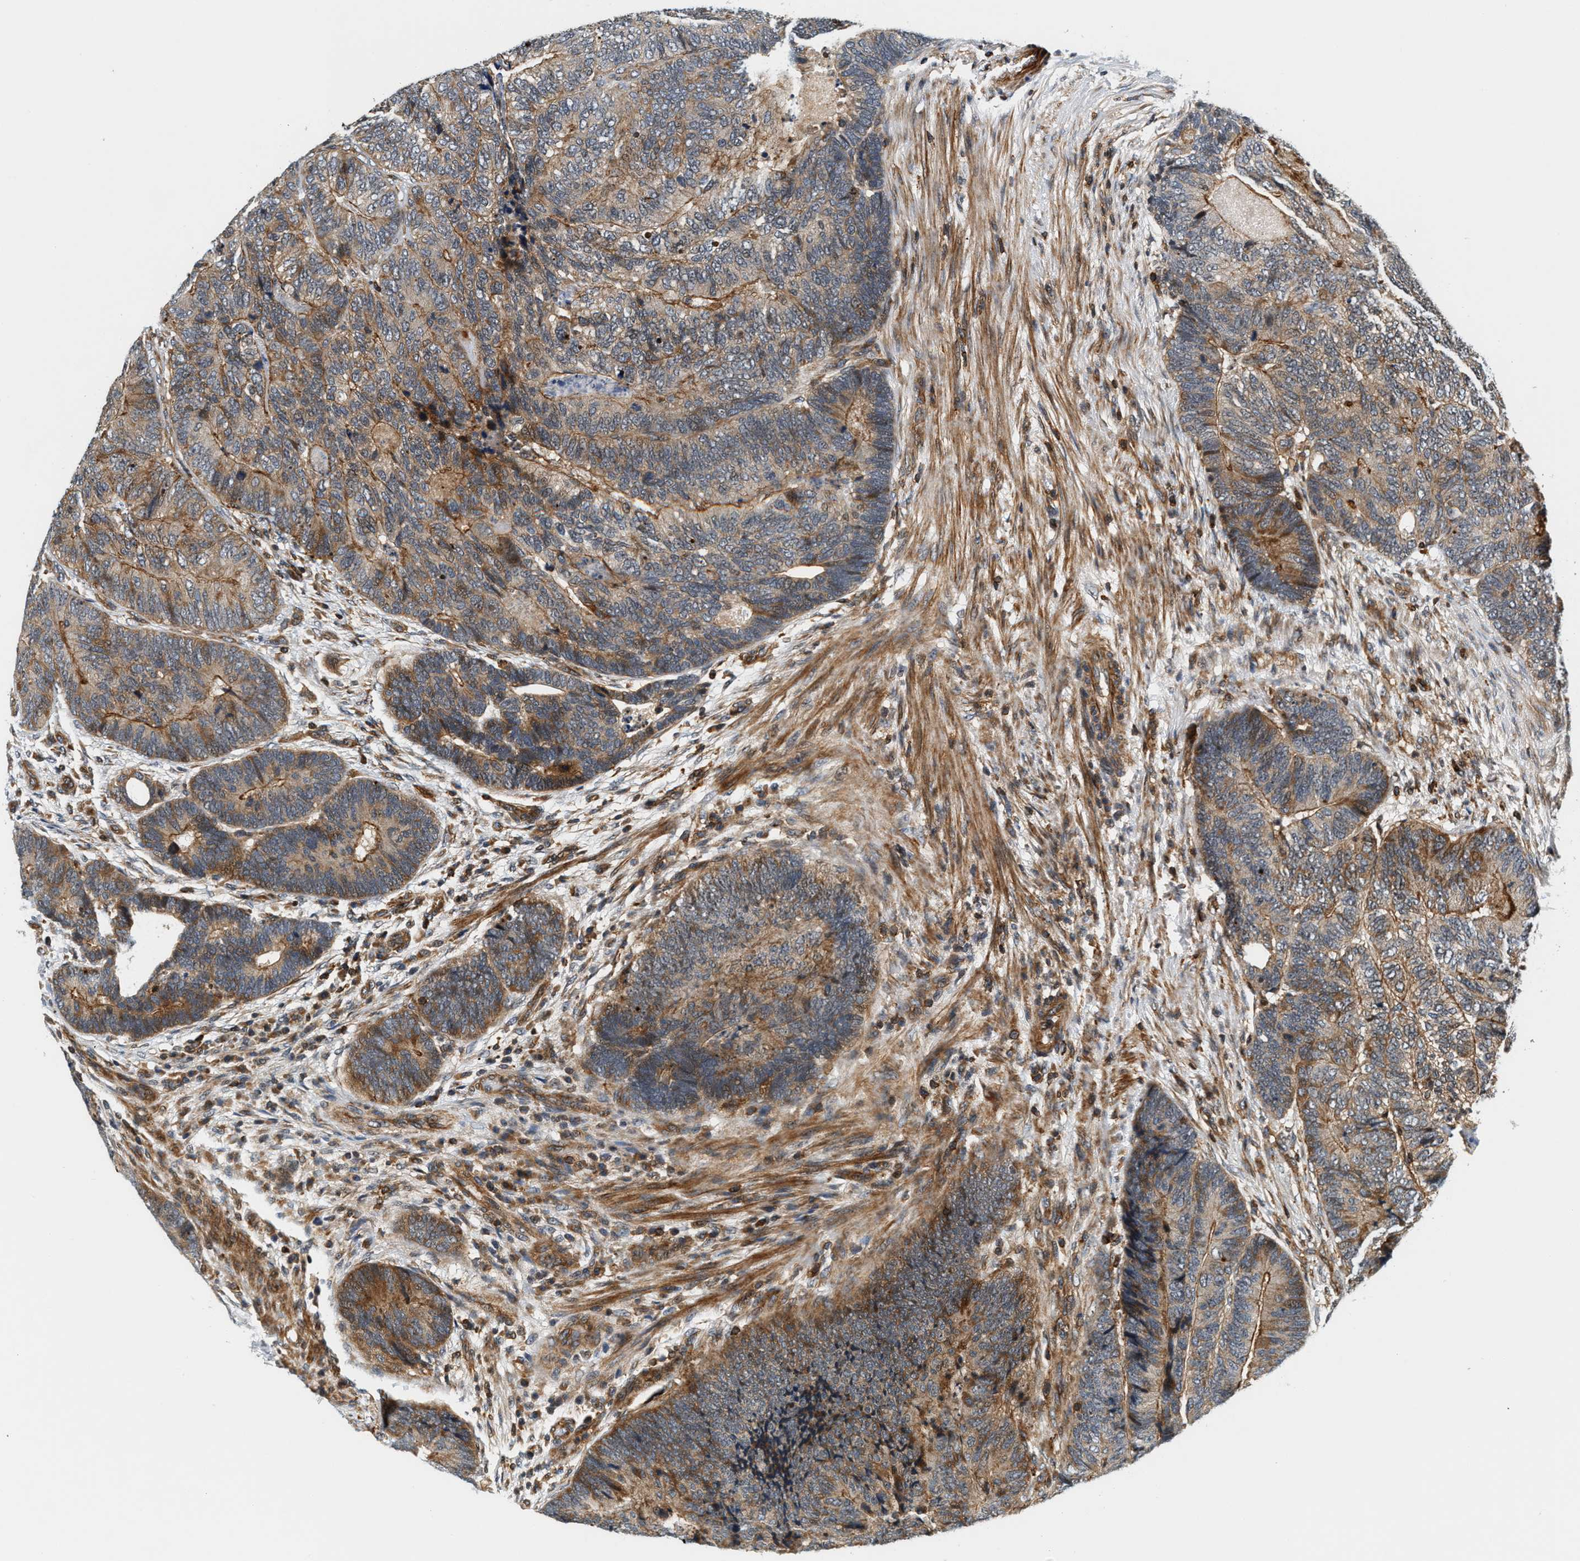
{"staining": {"intensity": "weak", "quantity": ">75%", "location": "cytoplasmic/membranous"}, "tissue": "colorectal cancer", "cell_type": "Tumor cells", "image_type": "cancer", "snomed": [{"axis": "morphology", "description": "Adenocarcinoma, NOS"}, {"axis": "topography", "description": "Colon"}], "caption": "A brown stain highlights weak cytoplasmic/membranous positivity of a protein in human colorectal cancer (adenocarcinoma) tumor cells.", "gene": "SAMD9", "patient": {"sex": "female", "age": 67}}